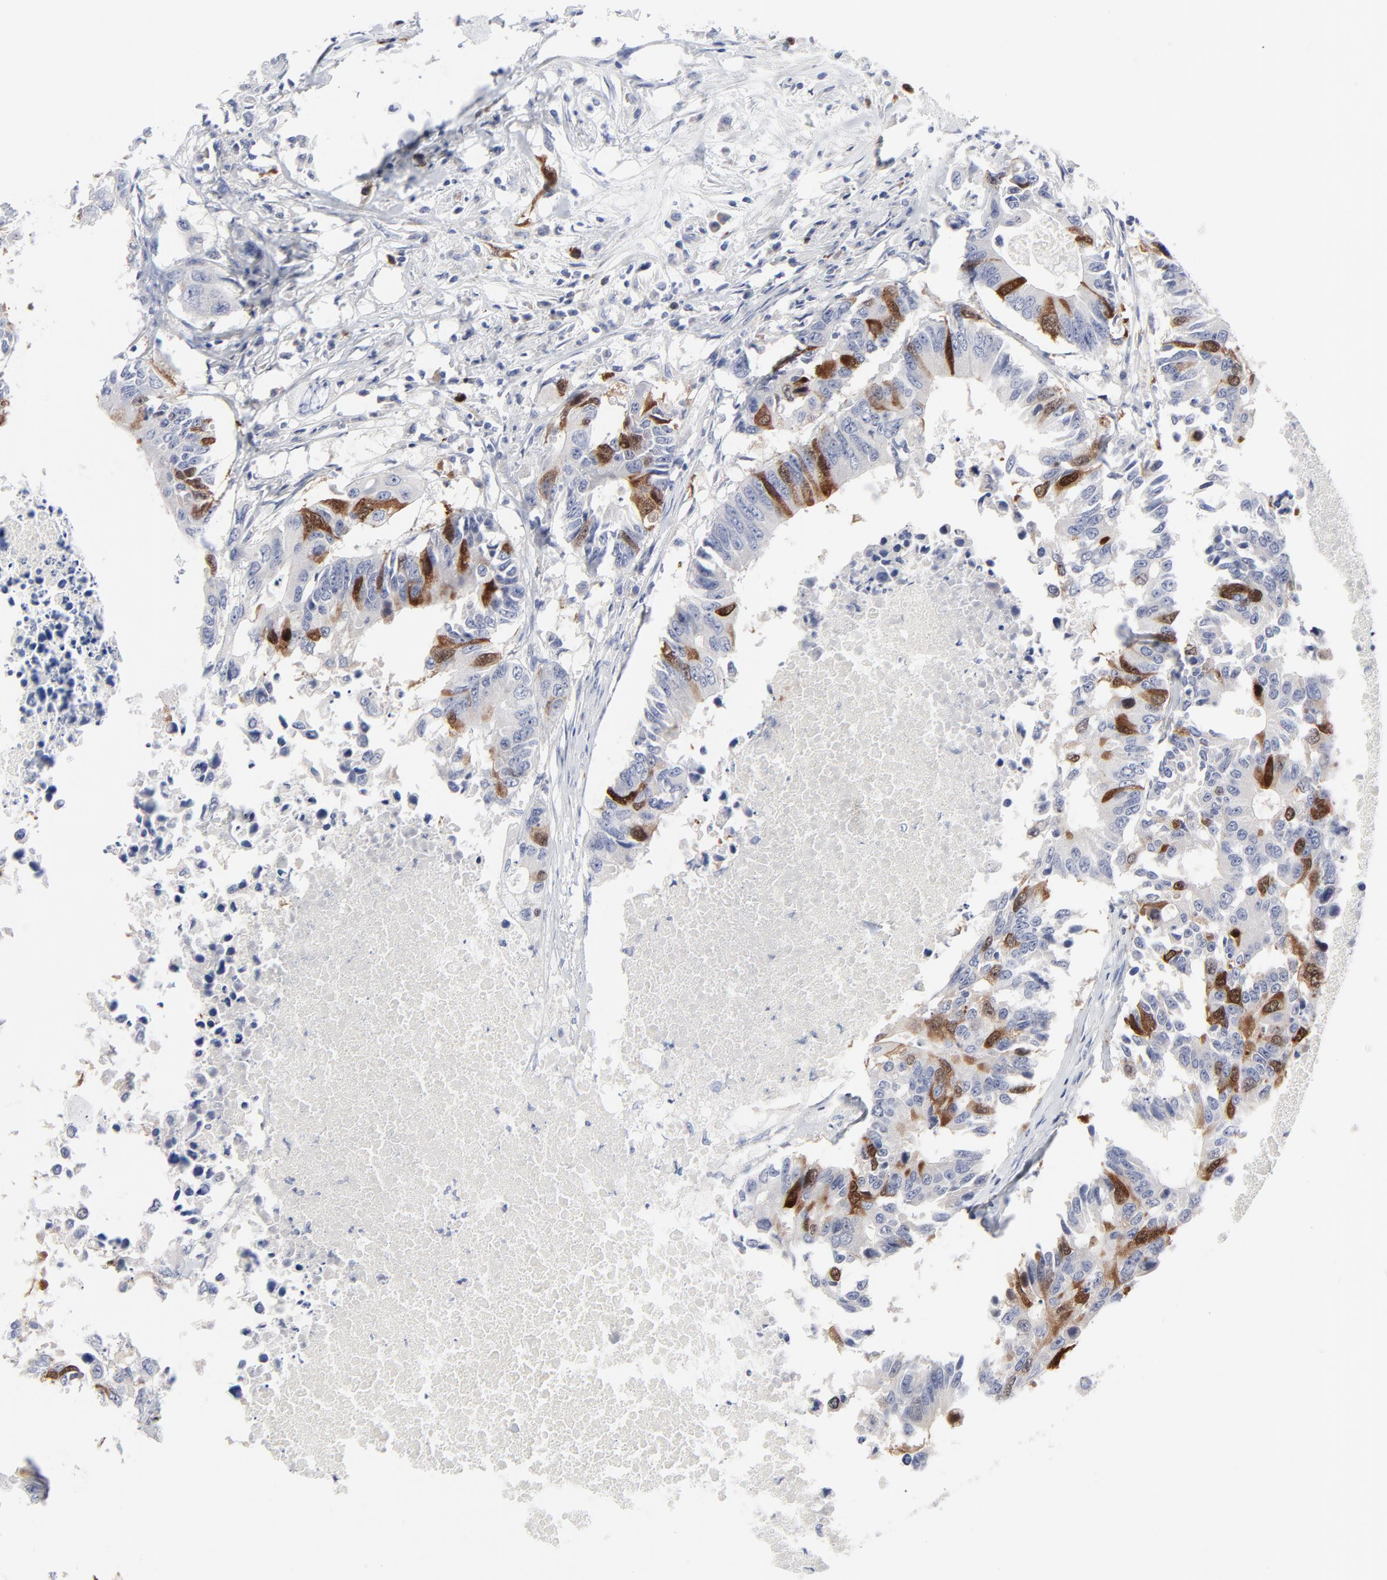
{"staining": {"intensity": "strong", "quantity": "<25%", "location": "cytoplasmic/membranous,nuclear"}, "tissue": "colorectal cancer", "cell_type": "Tumor cells", "image_type": "cancer", "snomed": [{"axis": "morphology", "description": "Adenocarcinoma, NOS"}, {"axis": "topography", "description": "Colon"}], "caption": "Immunohistochemistry (IHC) micrograph of neoplastic tissue: colorectal adenocarcinoma stained using immunohistochemistry (IHC) reveals medium levels of strong protein expression localized specifically in the cytoplasmic/membranous and nuclear of tumor cells, appearing as a cytoplasmic/membranous and nuclear brown color.", "gene": "CDK1", "patient": {"sex": "male", "age": 71}}